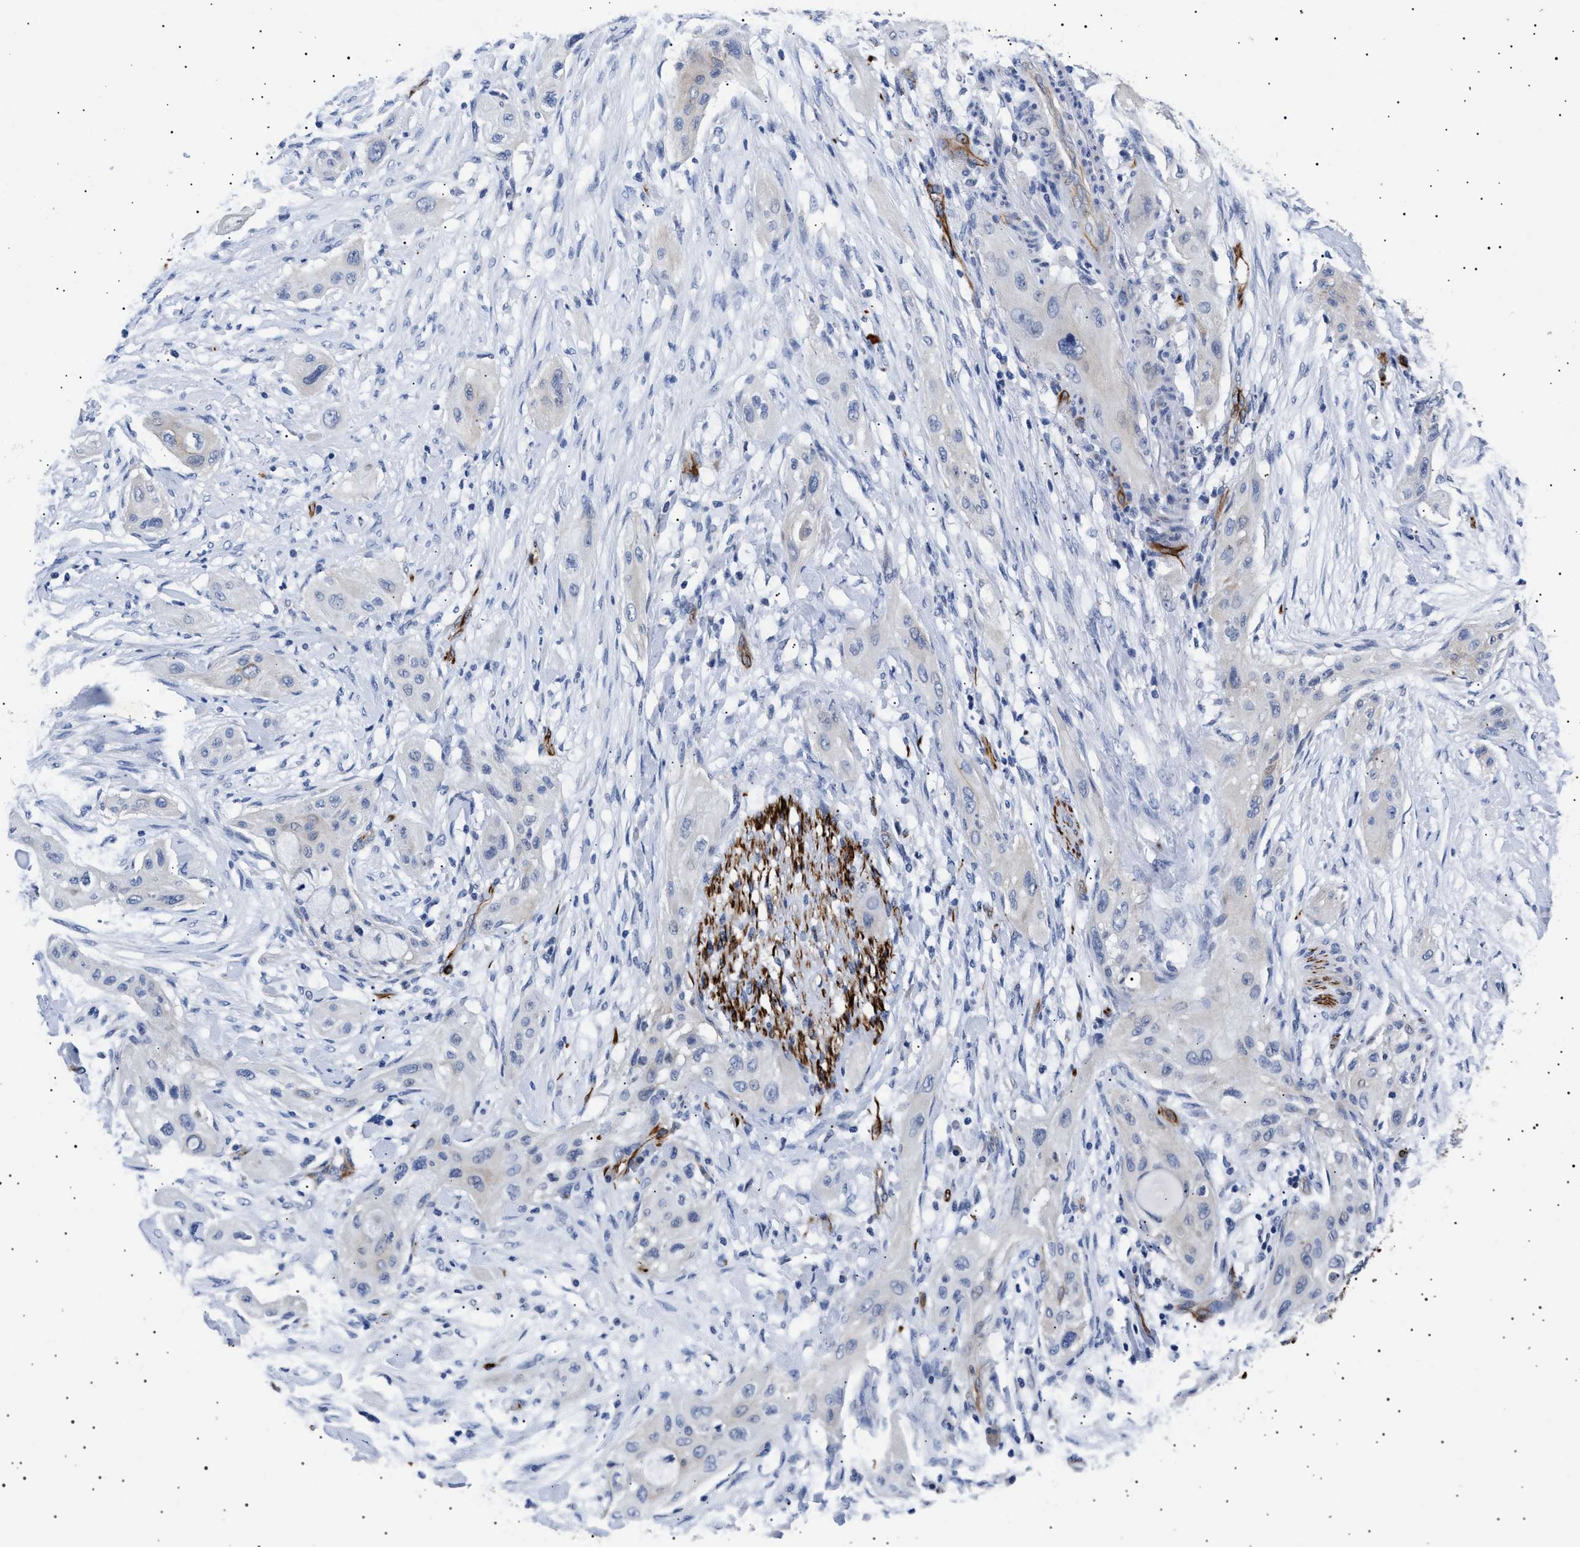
{"staining": {"intensity": "negative", "quantity": "none", "location": "none"}, "tissue": "lung cancer", "cell_type": "Tumor cells", "image_type": "cancer", "snomed": [{"axis": "morphology", "description": "Squamous cell carcinoma, NOS"}, {"axis": "topography", "description": "Lung"}], "caption": "Tumor cells show no significant positivity in lung squamous cell carcinoma.", "gene": "OLFML2A", "patient": {"sex": "female", "age": 47}}